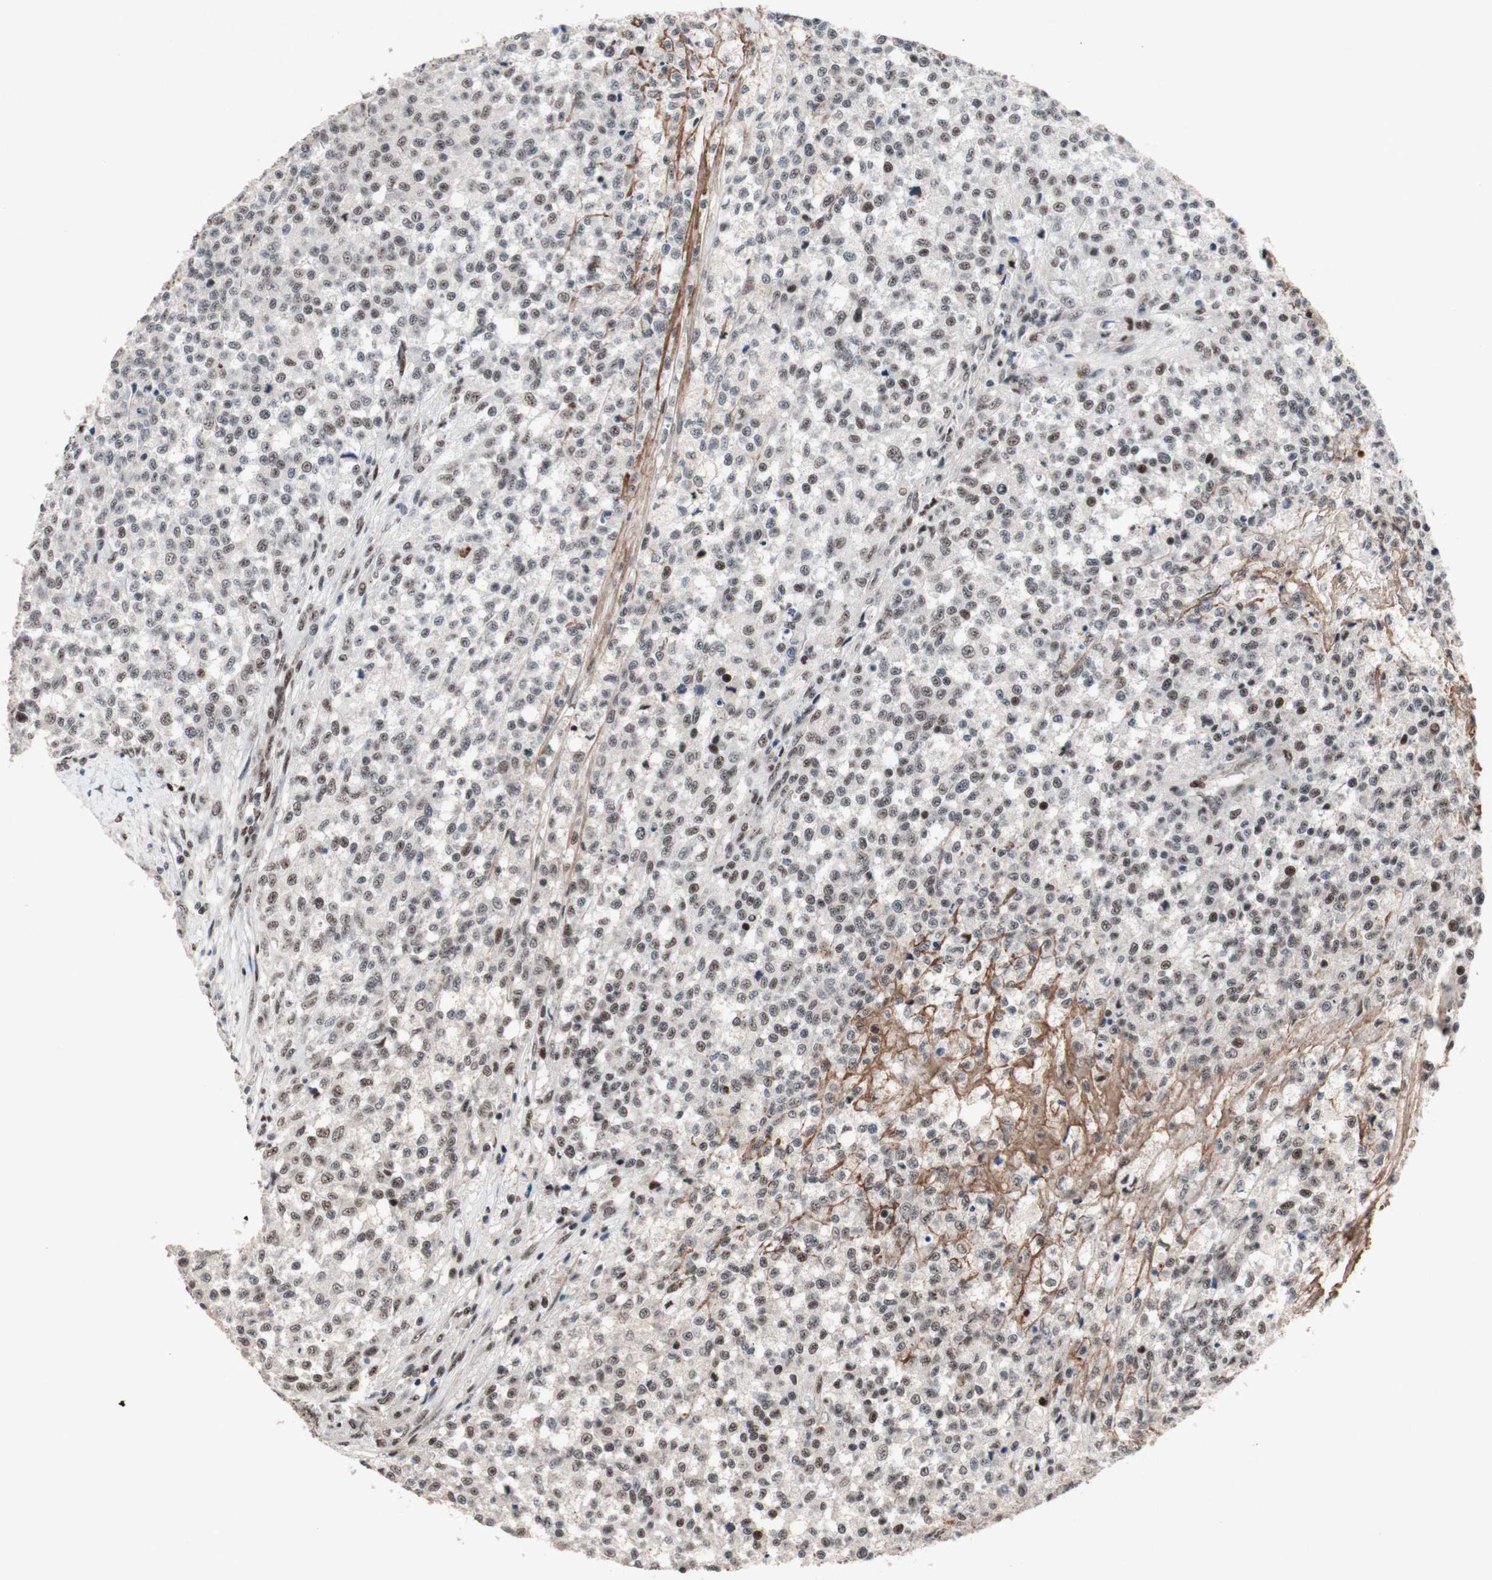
{"staining": {"intensity": "moderate", "quantity": "25%-75%", "location": "nuclear"}, "tissue": "testis cancer", "cell_type": "Tumor cells", "image_type": "cancer", "snomed": [{"axis": "morphology", "description": "Seminoma, NOS"}, {"axis": "topography", "description": "Testis"}], "caption": "Protein staining of testis seminoma tissue shows moderate nuclear expression in about 25%-75% of tumor cells.", "gene": "TLE1", "patient": {"sex": "male", "age": 59}}